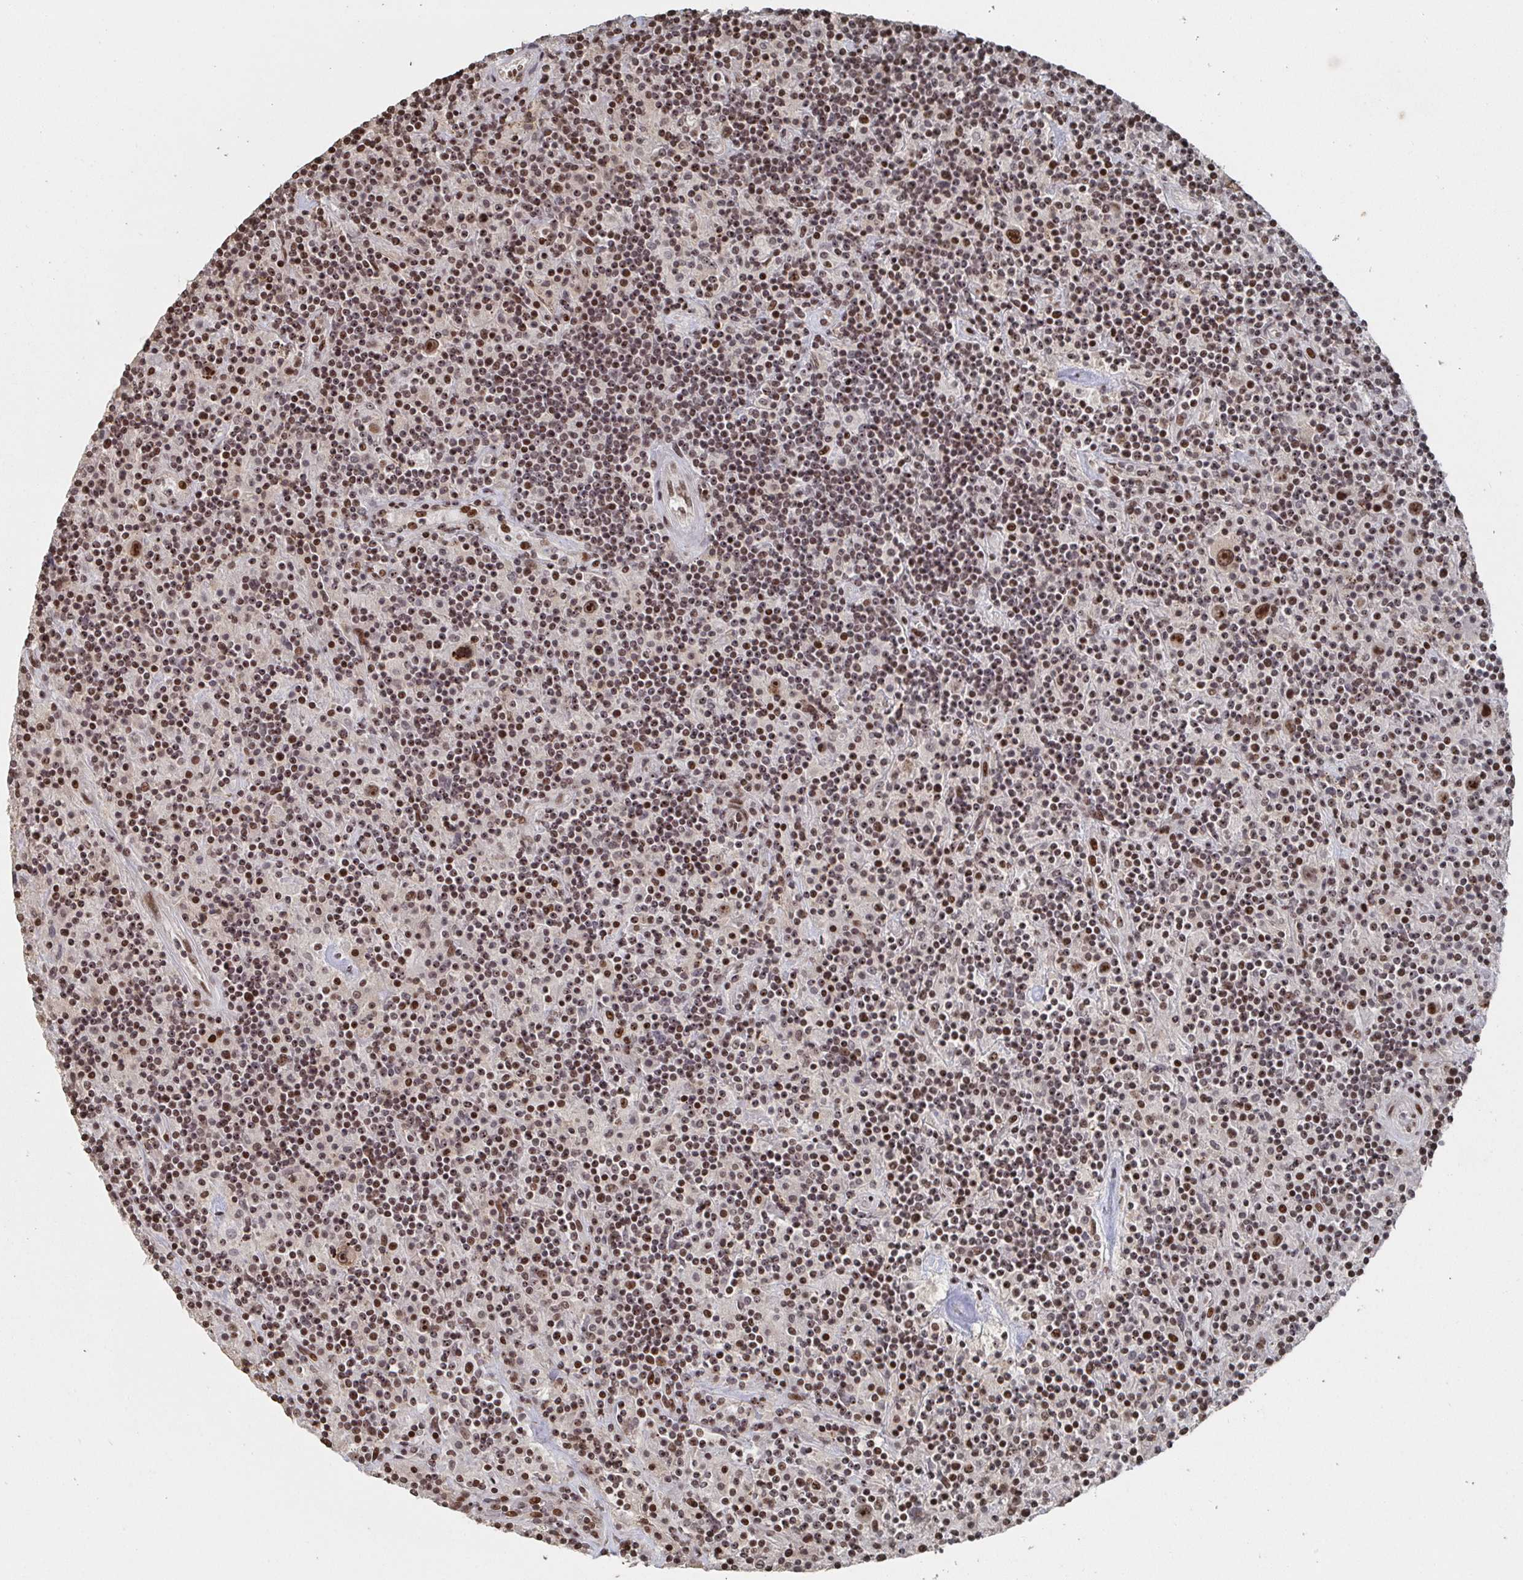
{"staining": {"intensity": "strong", "quantity": ">75%", "location": "nuclear"}, "tissue": "lymphoma", "cell_type": "Tumor cells", "image_type": "cancer", "snomed": [{"axis": "morphology", "description": "Hodgkin's disease, NOS"}, {"axis": "topography", "description": "Lymph node"}], "caption": "Hodgkin's disease stained for a protein (brown) reveals strong nuclear positive staining in about >75% of tumor cells.", "gene": "ZDHHC12", "patient": {"sex": "male", "age": 70}}